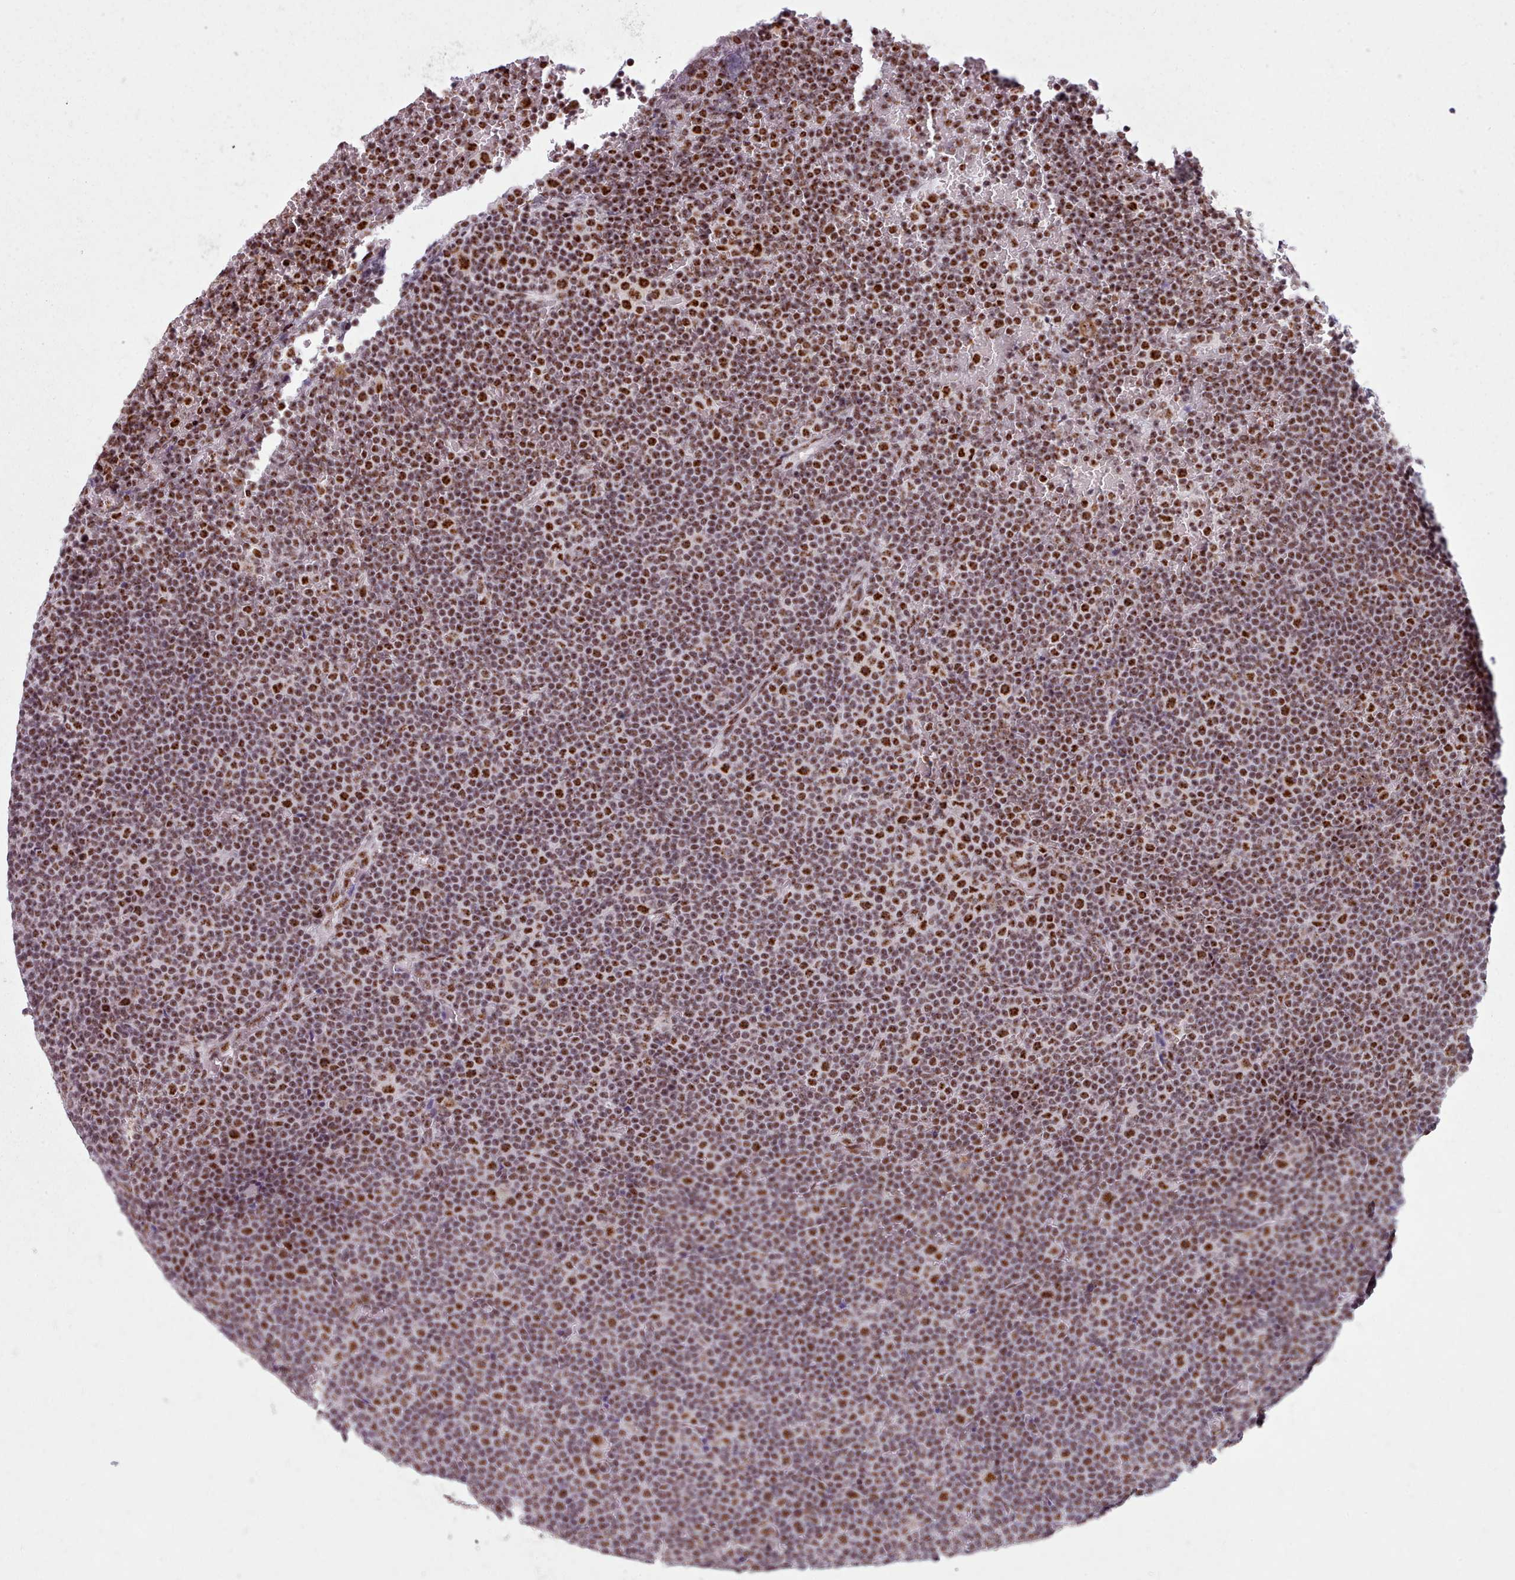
{"staining": {"intensity": "strong", "quantity": ">75%", "location": "nuclear"}, "tissue": "lymphoma", "cell_type": "Tumor cells", "image_type": "cancer", "snomed": [{"axis": "morphology", "description": "Malignant lymphoma, non-Hodgkin's type, Low grade"}, {"axis": "topography", "description": "Lymph node"}], "caption": "The micrograph displays a brown stain indicating the presence of a protein in the nuclear of tumor cells in malignant lymphoma, non-Hodgkin's type (low-grade).", "gene": "SRRM1", "patient": {"sex": "female", "age": 67}}